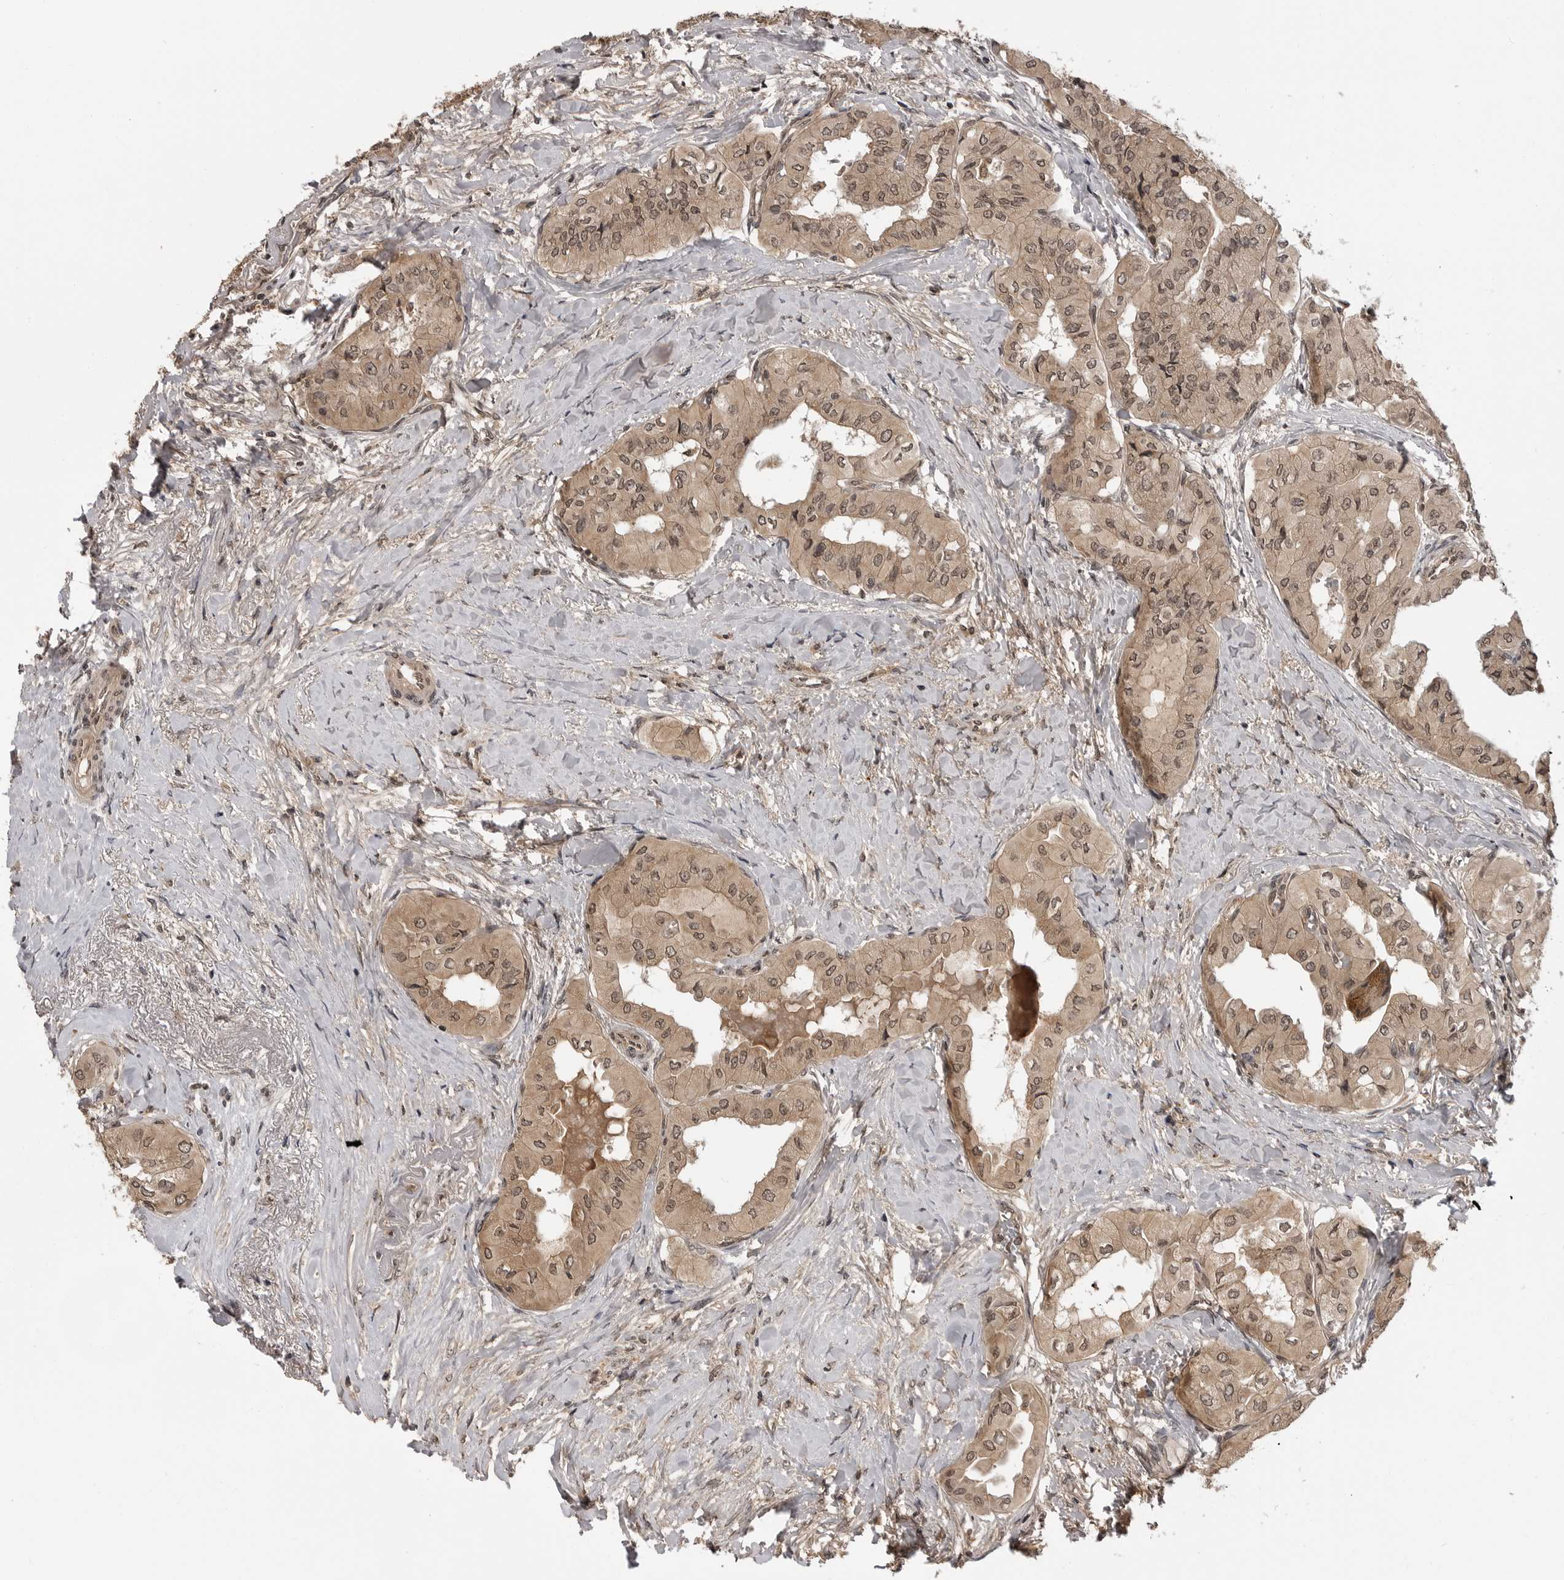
{"staining": {"intensity": "moderate", "quantity": ">75%", "location": "cytoplasmic/membranous,nuclear"}, "tissue": "thyroid cancer", "cell_type": "Tumor cells", "image_type": "cancer", "snomed": [{"axis": "morphology", "description": "Papillary adenocarcinoma, NOS"}, {"axis": "topography", "description": "Thyroid gland"}], "caption": "Immunohistochemistry photomicrograph of neoplastic tissue: human papillary adenocarcinoma (thyroid) stained using immunohistochemistry (IHC) displays medium levels of moderate protein expression localized specifically in the cytoplasmic/membranous and nuclear of tumor cells, appearing as a cytoplasmic/membranous and nuclear brown color.", "gene": "IL24", "patient": {"sex": "female", "age": 59}}